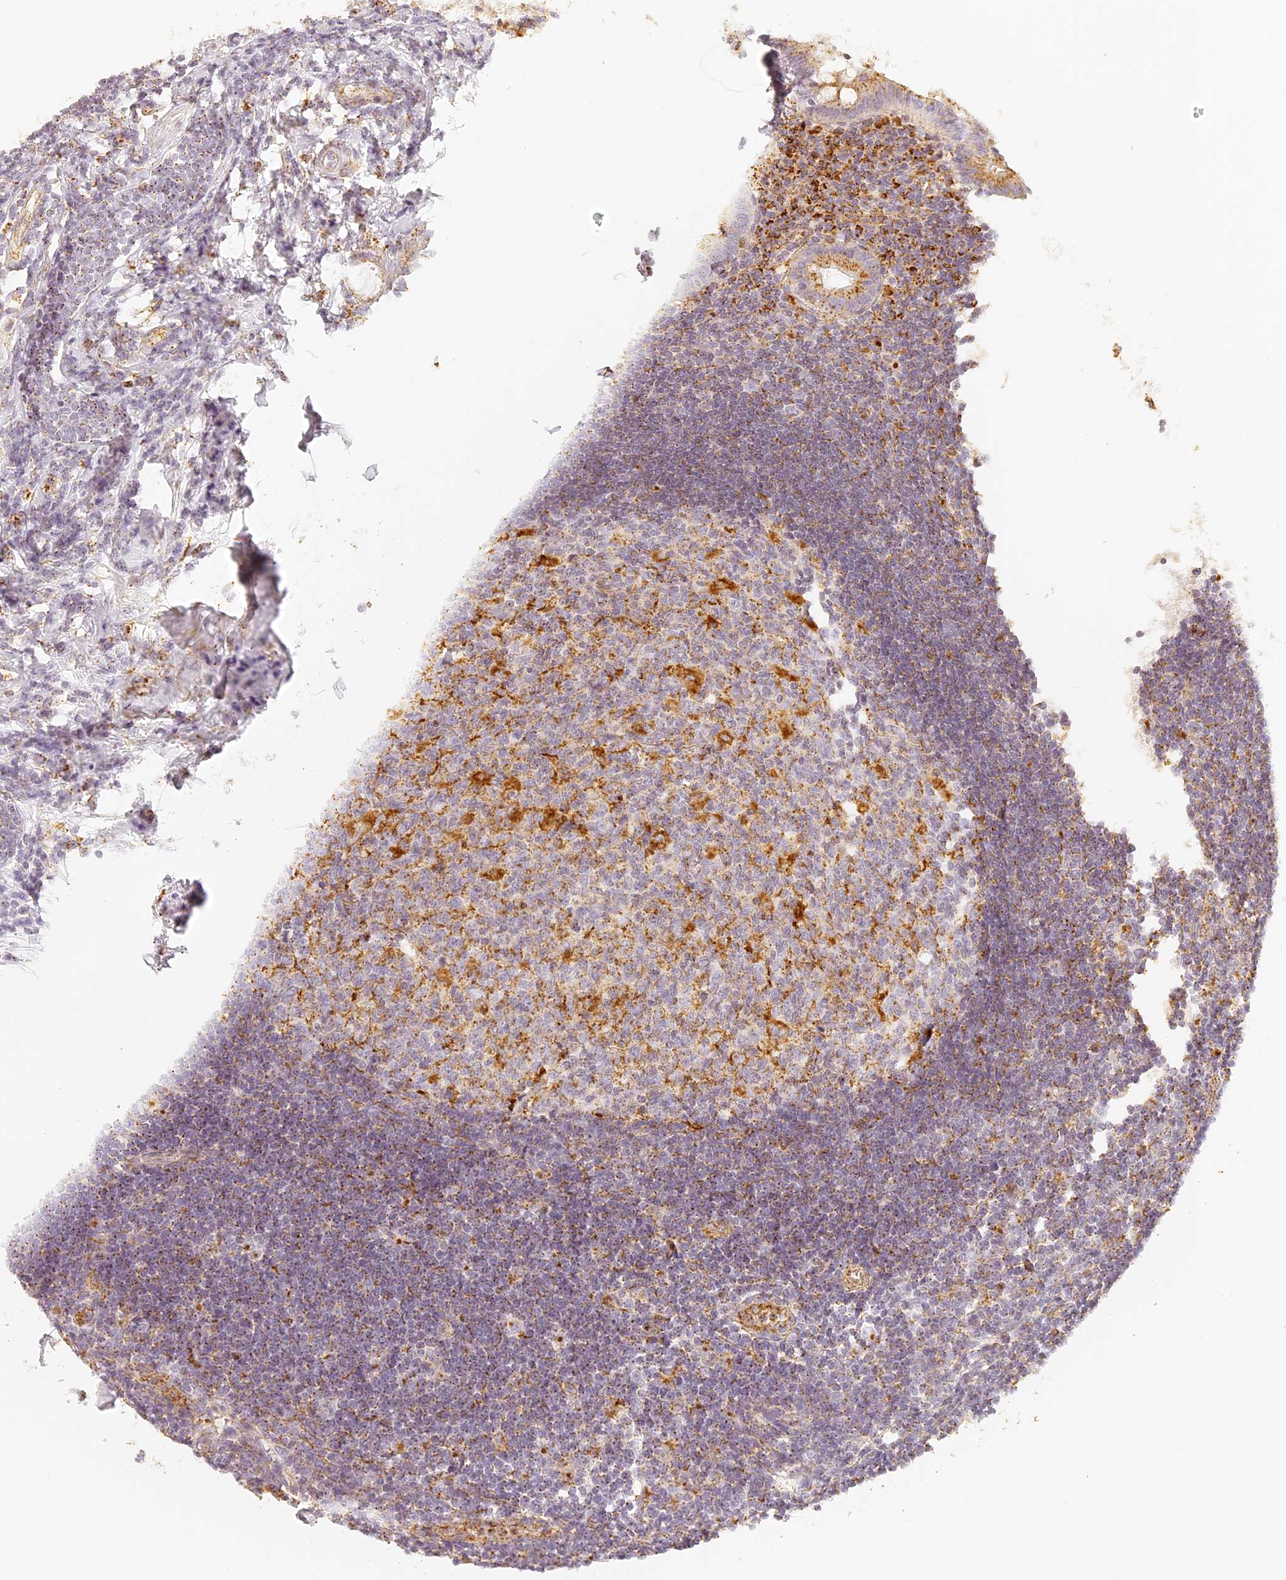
{"staining": {"intensity": "moderate", "quantity": ">75%", "location": "cytoplasmic/membranous"}, "tissue": "appendix", "cell_type": "Glandular cells", "image_type": "normal", "snomed": [{"axis": "morphology", "description": "Normal tissue, NOS"}, {"axis": "topography", "description": "Appendix"}], "caption": "Immunohistochemical staining of unremarkable appendix demonstrates medium levels of moderate cytoplasmic/membranous positivity in about >75% of glandular cells. The protein is shown in brown color, while the nuclei are stained blue.", "gene": "LAMP2", "patient": {"sex": "female", "age": 54}}